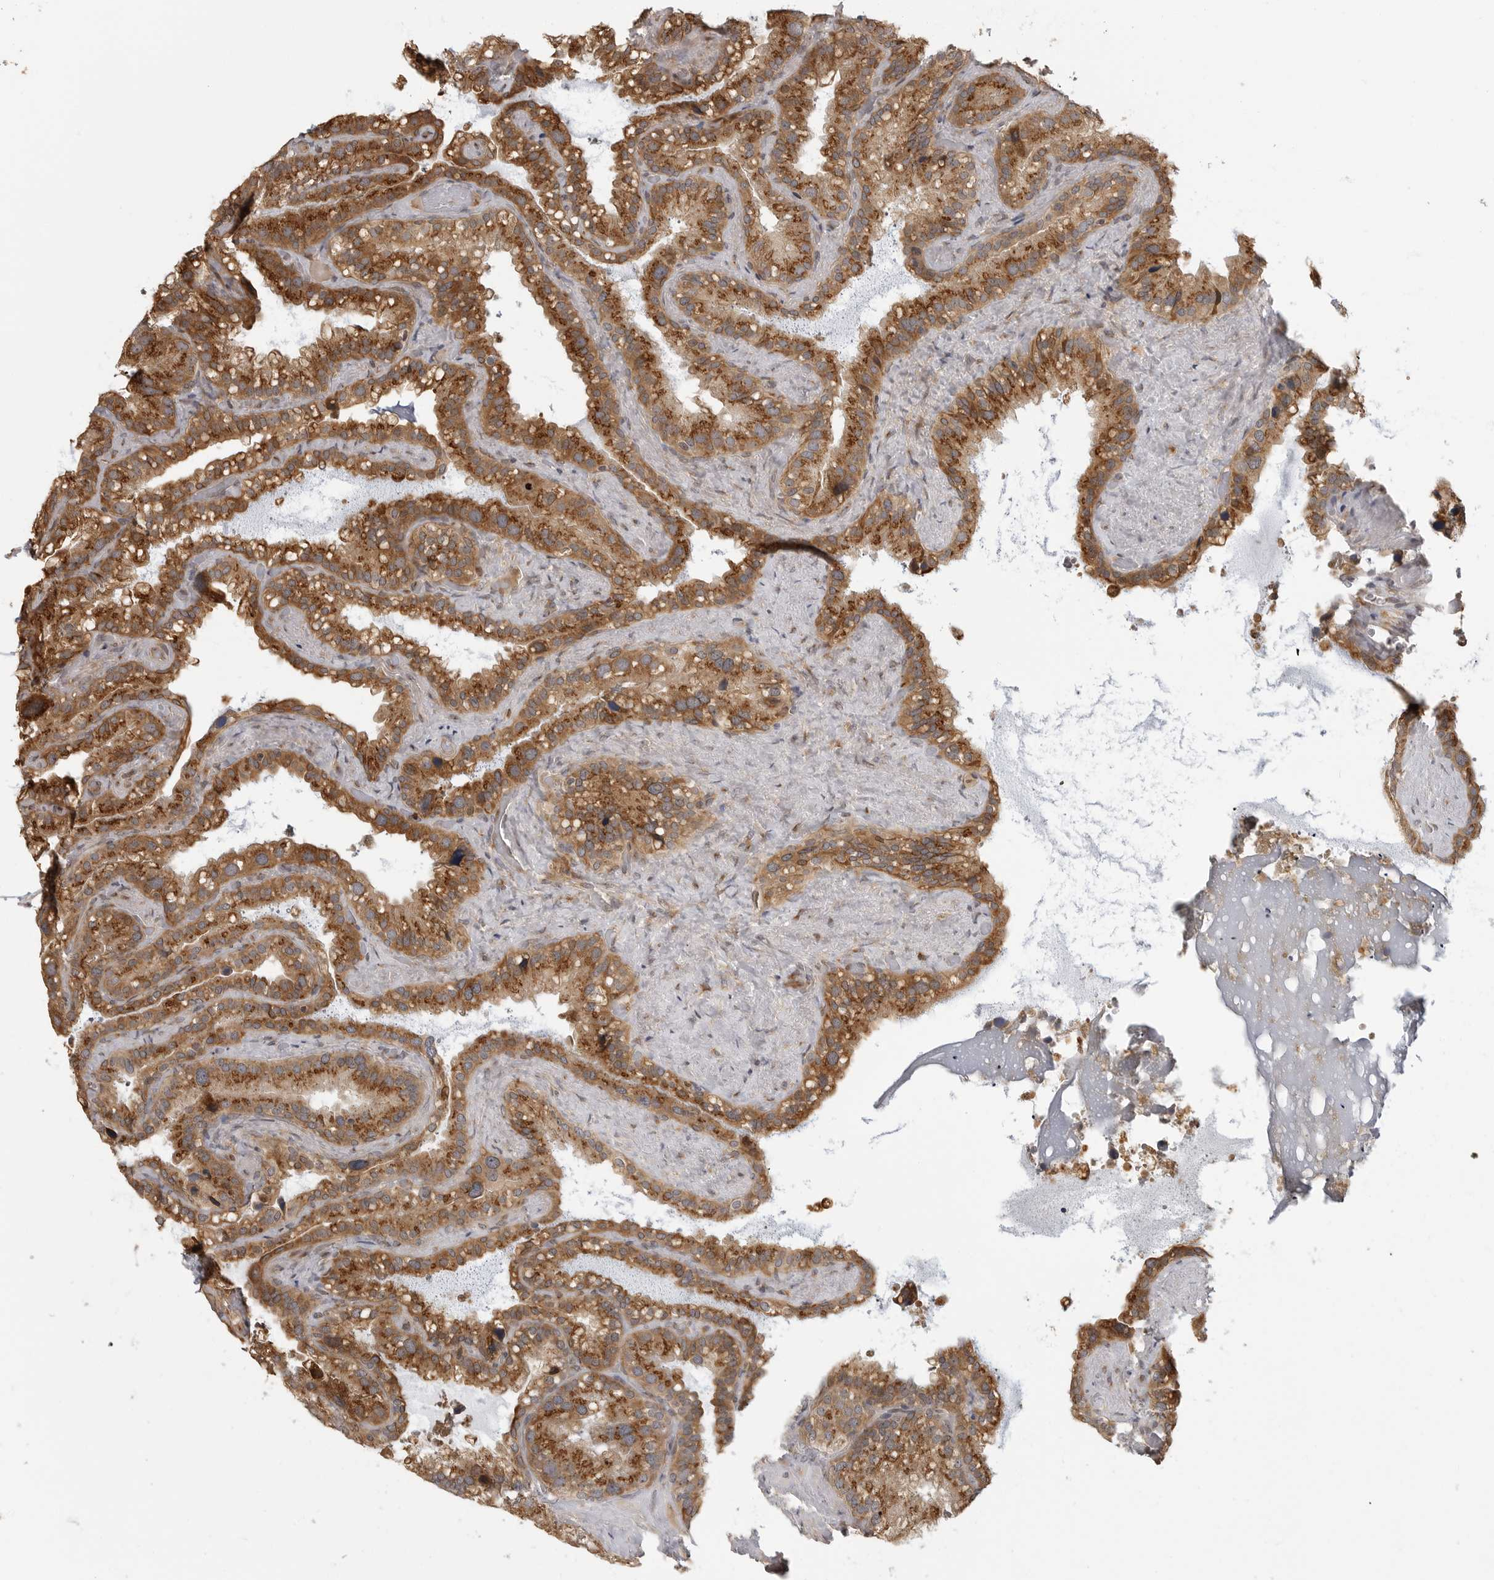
{"staining": {"intensity": "moderate", "quantity": ">75%", "location": "cytoplasmic/membranous"}, "tissue": "seminal vesicle", "cell_type": "Glandular cells", "image_type": "normal", "snomed": [{"axis": "morphology", "description": "Normal tissue, NOS"}, {"axis": "topography", "description": "Prostate"}, {"axis": "topography", "description": "Seminal veicle"}], "caption": "DAB immunohistochemical staining of benign human seminal vesicle exhibits moderate cytoplasmic/membranous protein staining in approximately >75% of glandular cells.", "gene": "IDO1", "patient": {"sex": "male", "age": 68}}